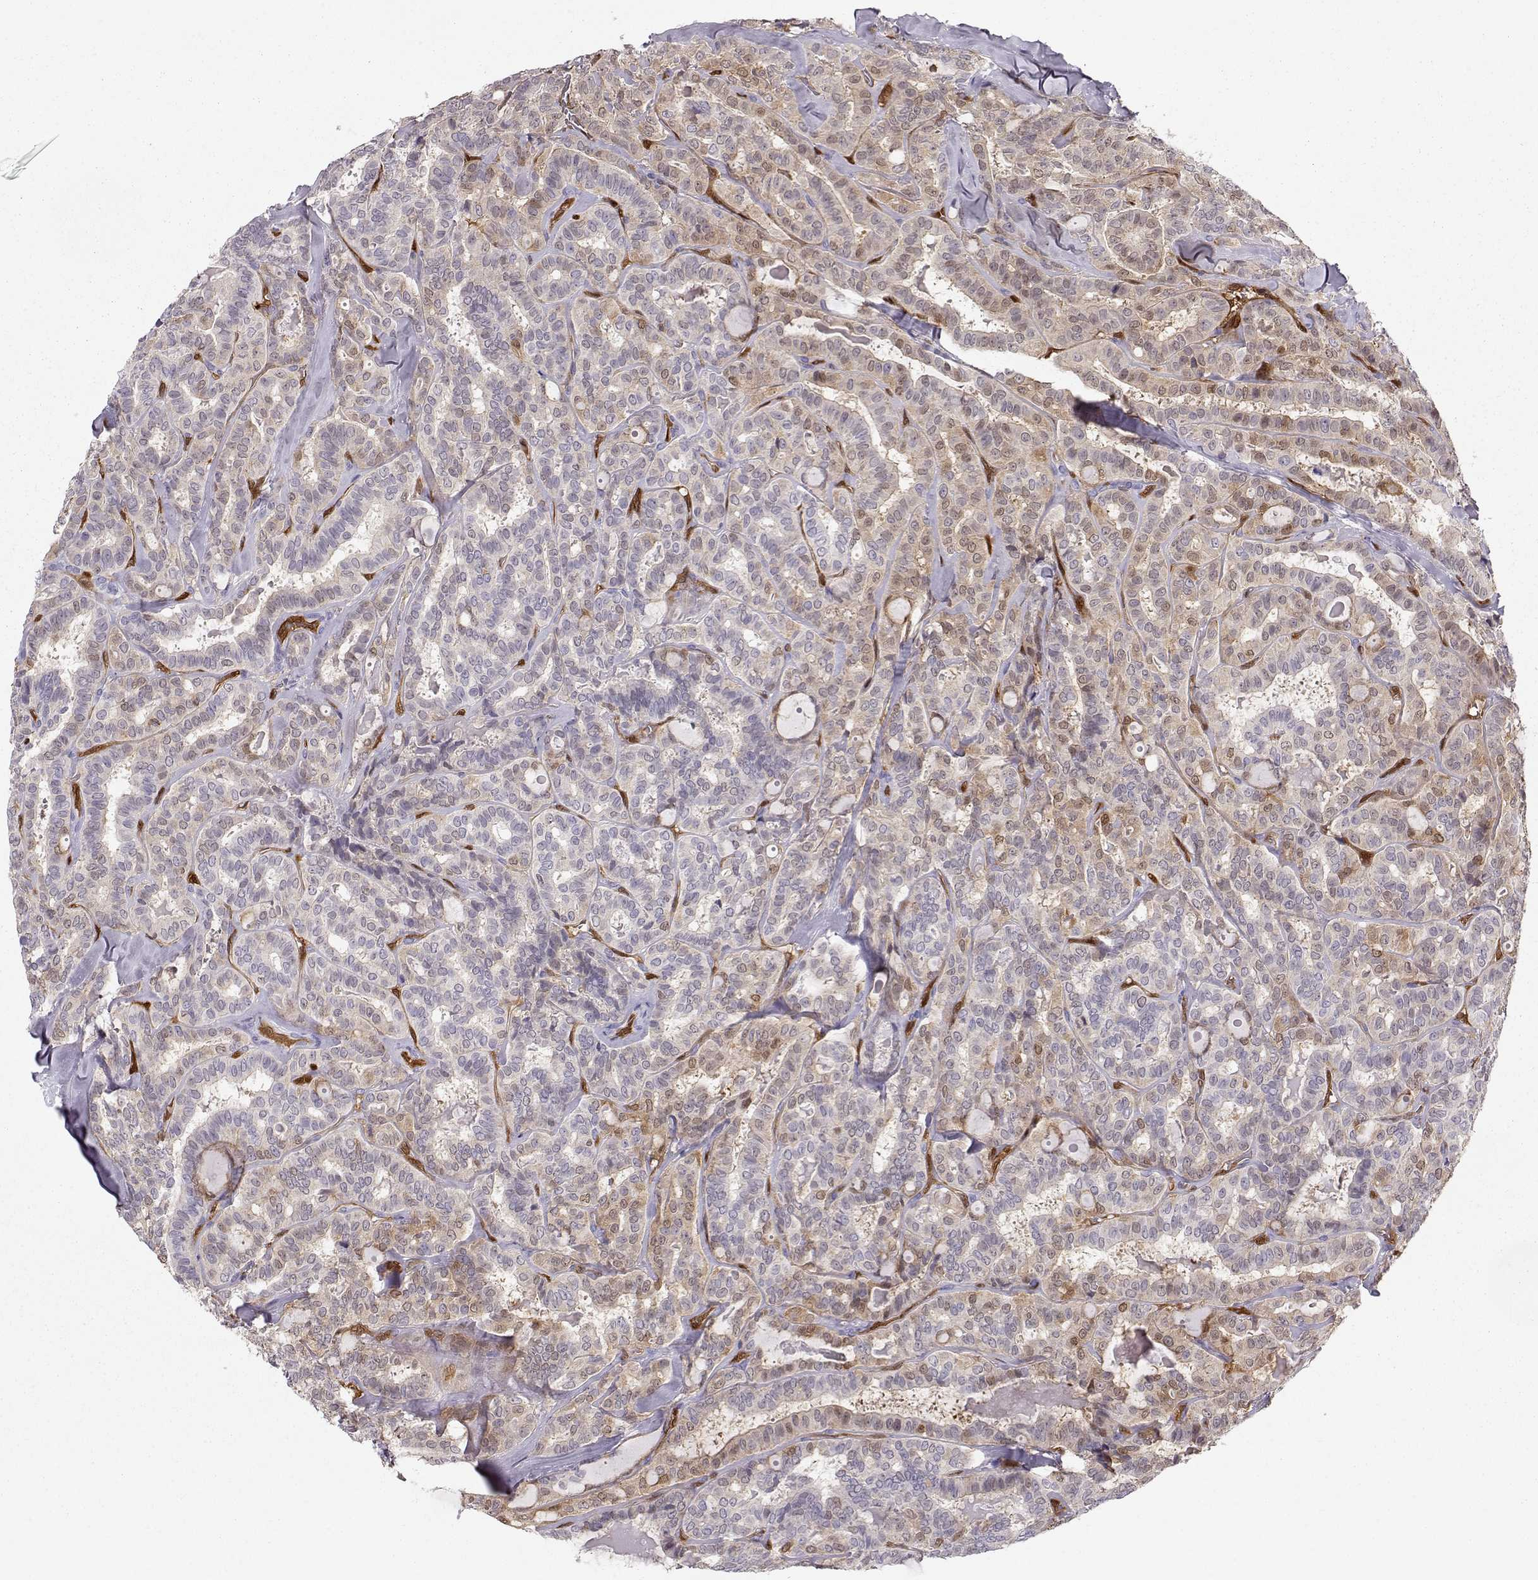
{"staining": {"intensity": "weak", "quantity": "<25%", "location": "cytoplasmic/membranous"}, "tissue": "thyroid cancer", "cell_type": "Tumor cells", "image_type": "cancer", "snomed": [{"axis": "morphology", "description": "Papillary adenocarcinoma, NOS"}, {"axis": "topography", "description": "Thyroid gland"}], "caption": "Thyroid cancer stained for a protein using immunohistochemistry exhibits no expression tumor cells.", "gene": "PNP", "patient": {"sex": "female", "age": 39}}